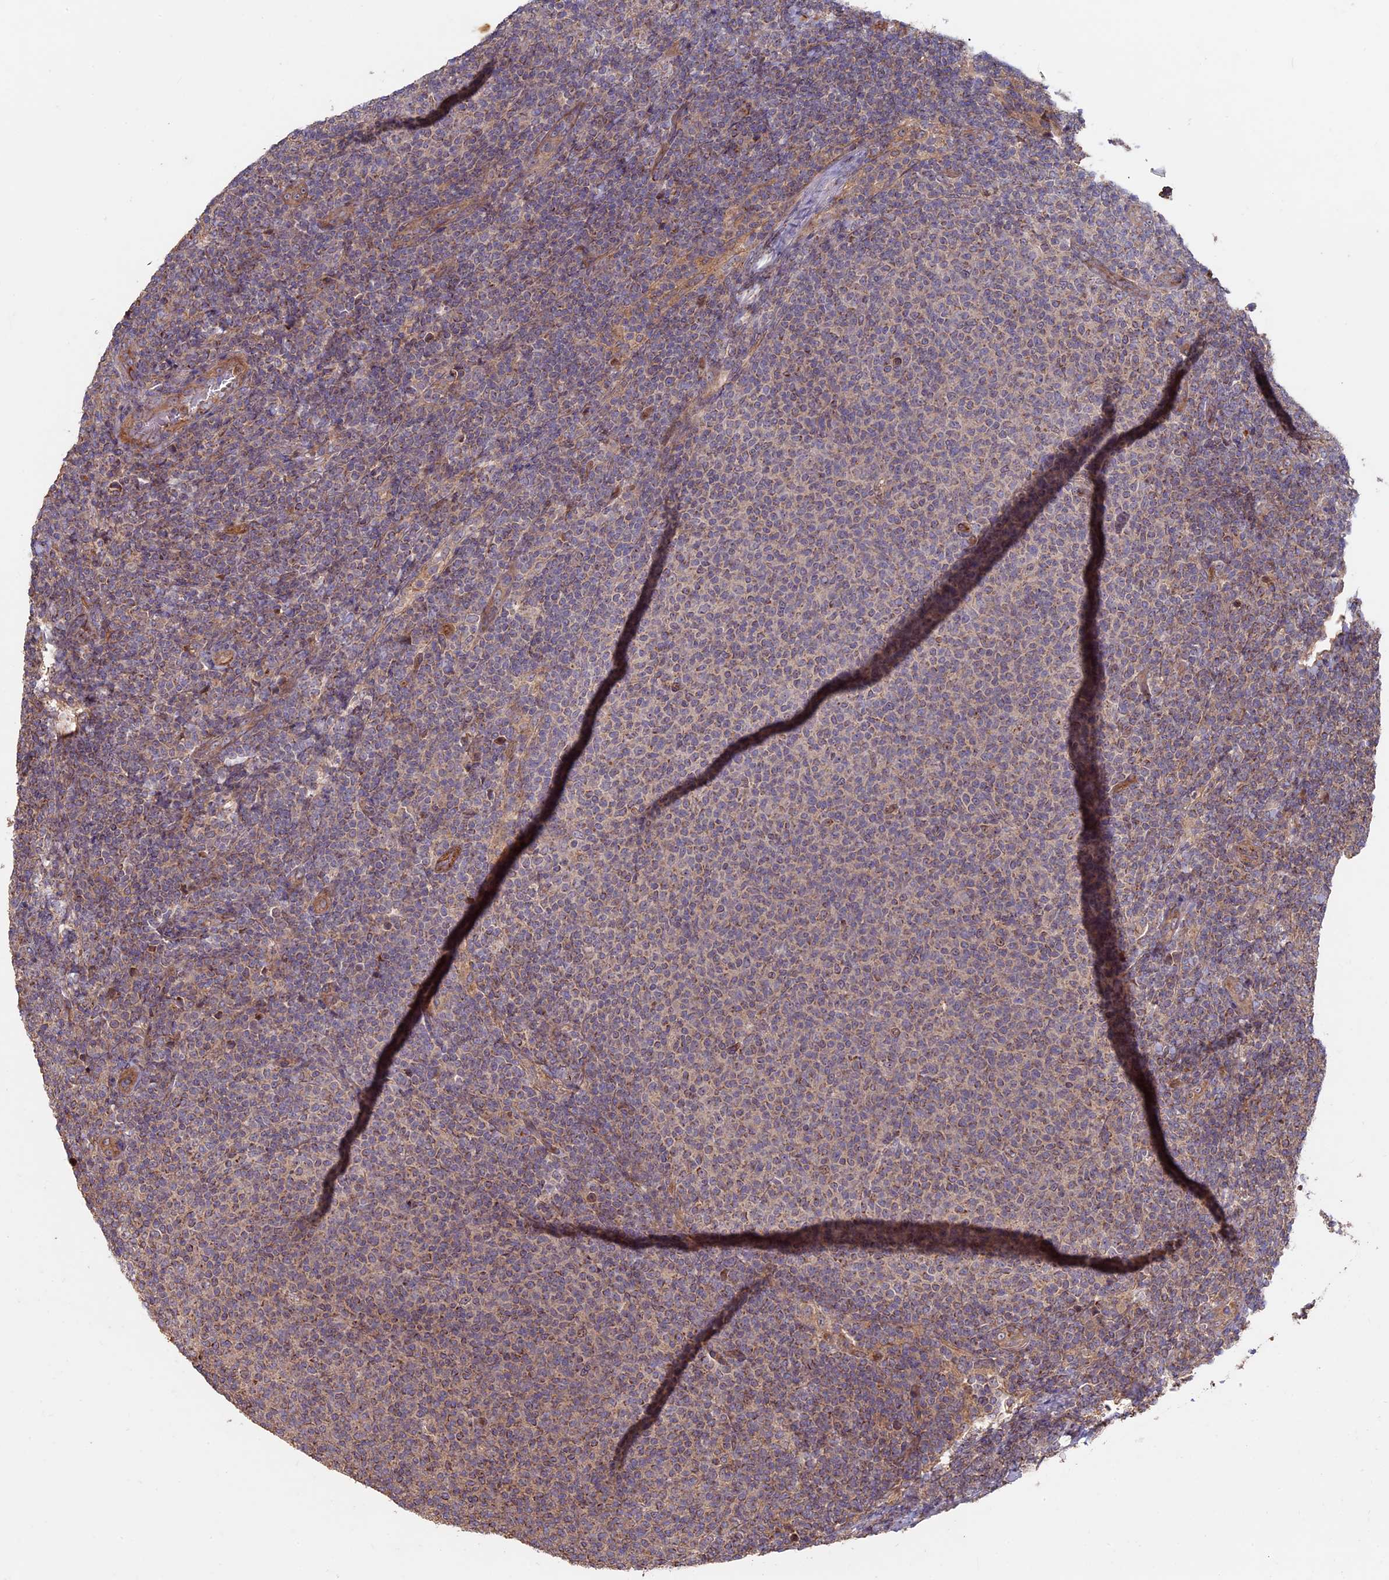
{"staining": {"intensity": "weak", "quantity": "25%-75%", "location": "cytoplasmic/membranous"}, "tissue": "lymphoma", "cell_type": "Tumor cells", "image_type": "cancer", "snomed": [{"axis": "morphology", "description": "Malignant lymphoma, non-Hodgkin's type, Low grade"}, {"axis": "topography", "description": "Lymph node"}], "caption": "Malignant lymphoma, non-Hodgkin's type (low-grade) tissue exhibits weak cytoplasmic/membranous positivity in approximately 25%-75% of tumor cells, visualized by immunohistochemistry. The protein of interest is stained brown, and the nuclei are stained in blue (DAB (3,3'-diaminobenzidine) IHC with brightfield microscopy, high magnification).", "gene": "FERMT1", "patient": {"sex": "male", "age": 66}}